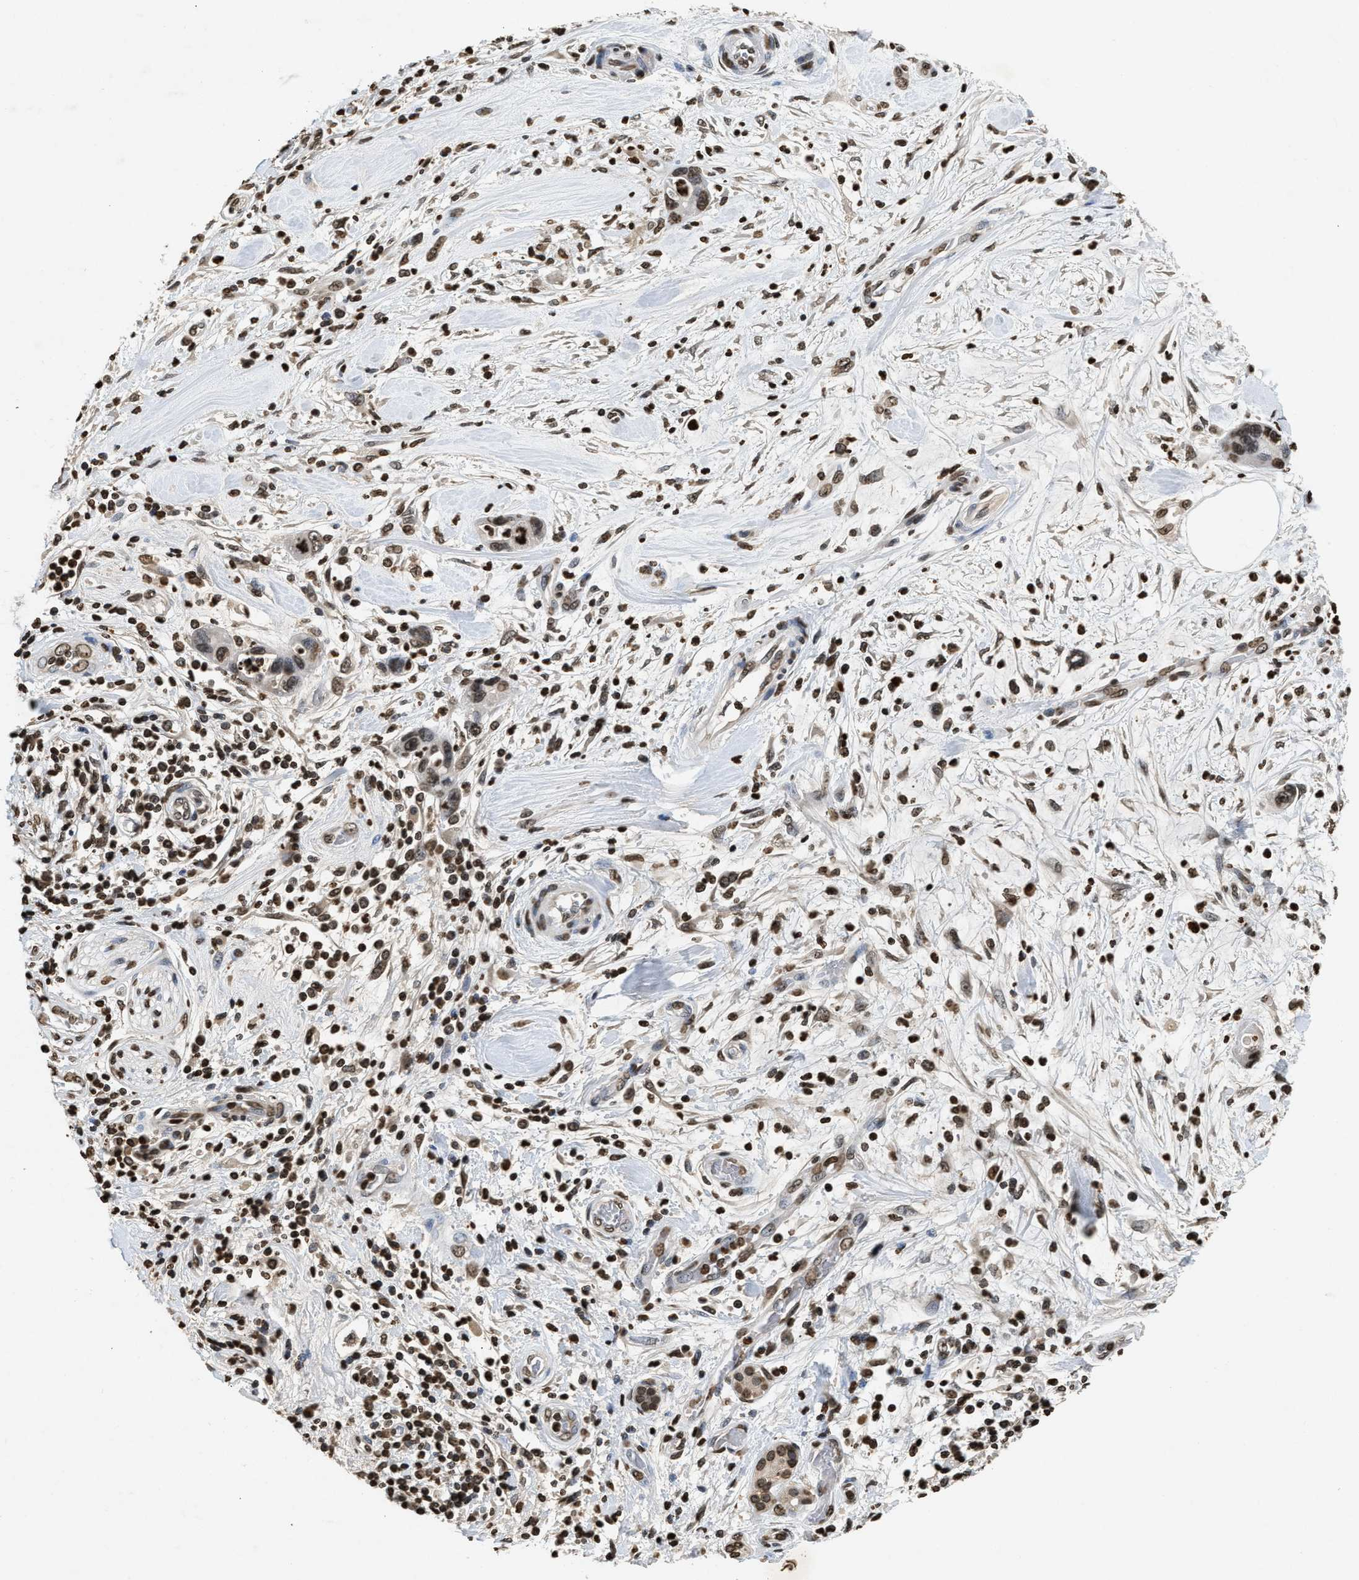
{"staining": {"intensity": "moderate", "quantity": ">75%", "location": "nuclear"}, "tissue": "pancreatic cancer", "cell_type": "Tumor cells", "image_type": "cancer", "snomed": [{"axis": "morphology", "description": "Adenocarcinoma, NOS"}, {"axis": "topography", "description": "Pancreas"}], "caption": "Immunohistochemical staining of human pancreatic cancer (adenocarcinoma) displays medium levels of moderate nuclear expression in approximately >75% of tumor cells. Nuclei are stained in blue.", "gene": "DNASE1L3", "patient": {"sex": "female", "age": 70}}